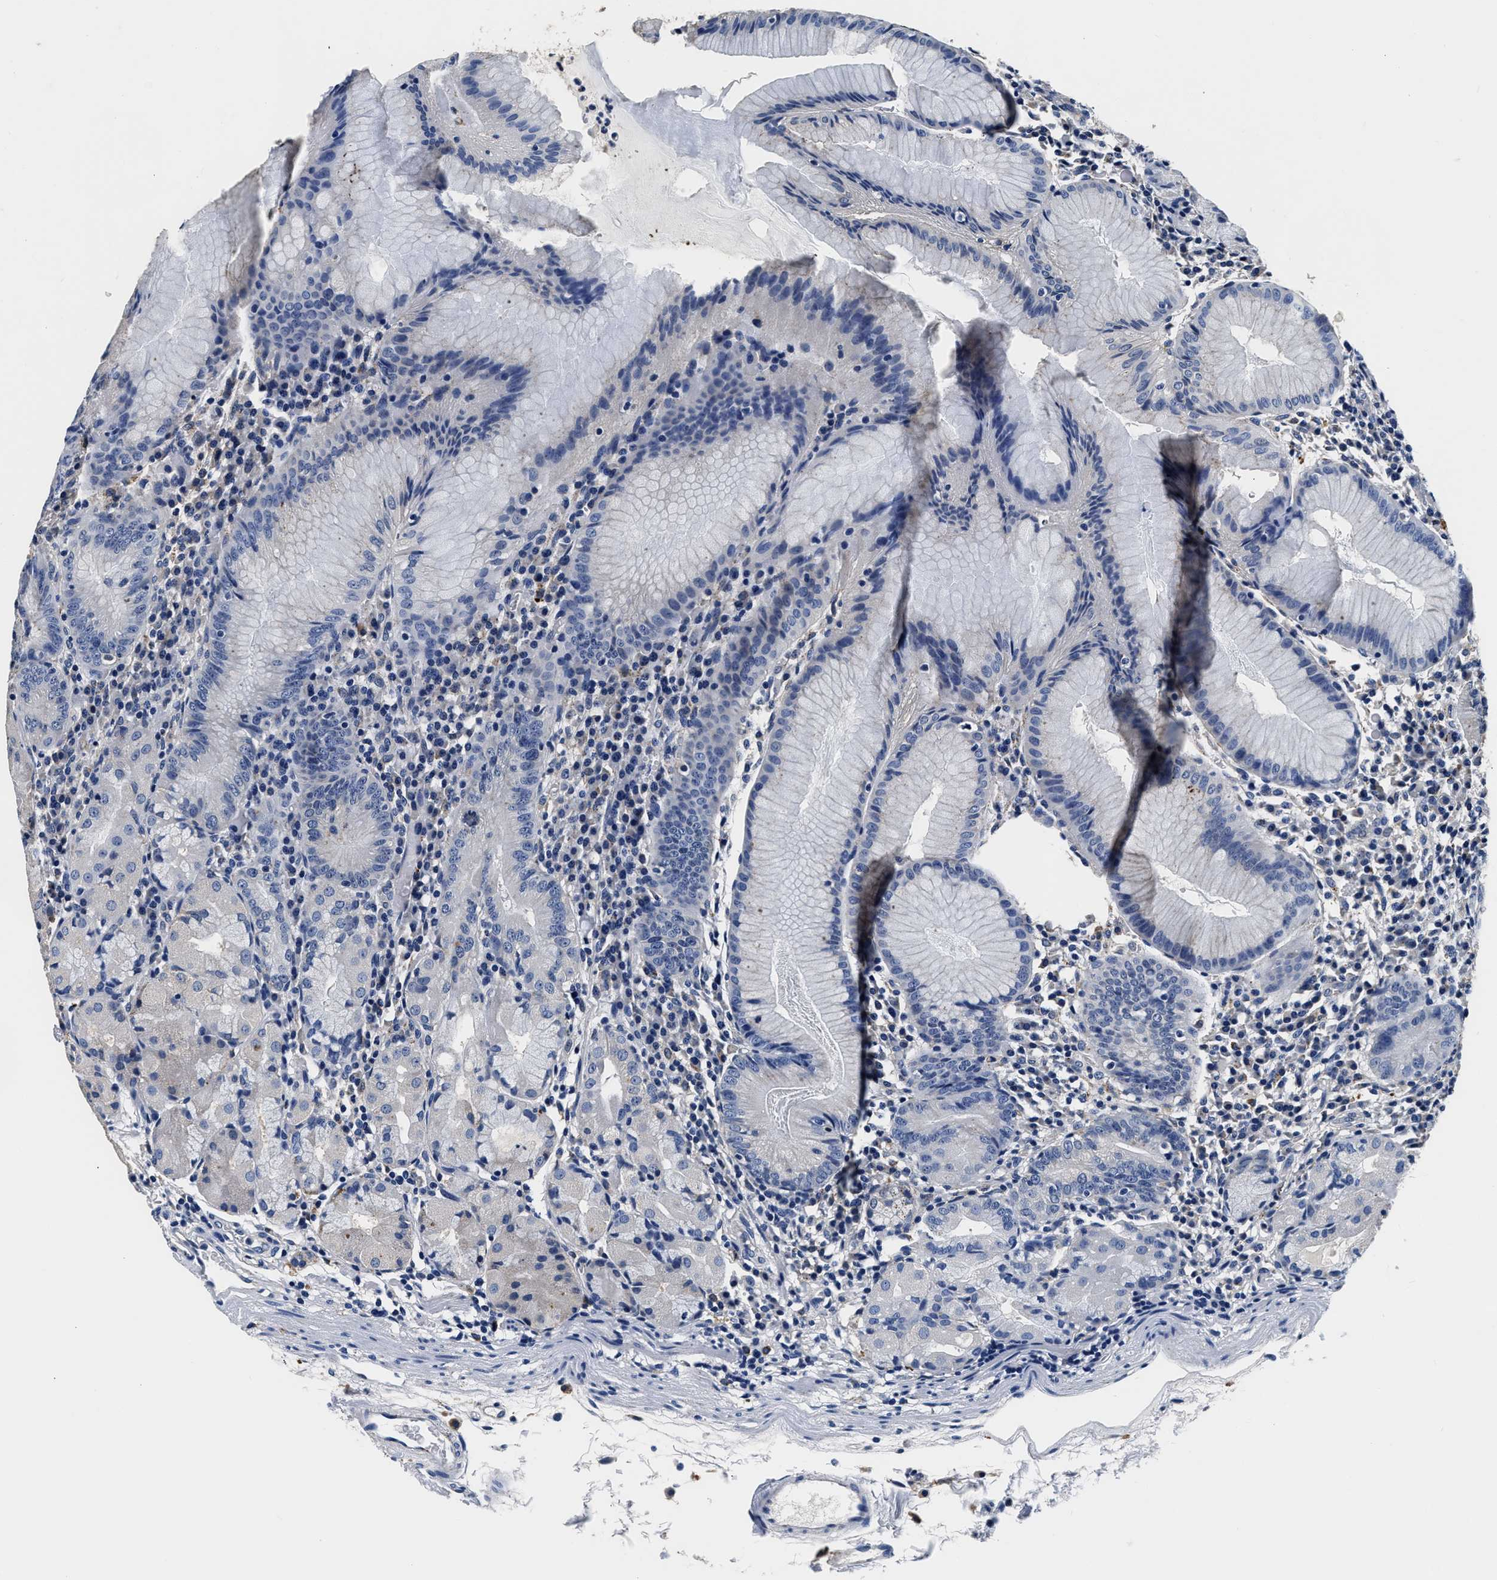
{"staining": {"intensity": "weak", "quantity": "<25%", "location": "cytoplasmic/membranous"}, "tissue": "stomach", "cell_type": "Glandular cells", "image_type": "normal", "snomed": [{"axis": "morphology", "description": "Normal tissue, NOS"}, {"axis": "topography", "description": "Stomach"}, {"axis": "topography", "description": "Stomach, lower"}], "caption": "Immunohistochemistry histopathology image of unremarkable stomach: human stomach stained with DAB (3,3'-diaminobenzidine) displays no significant protein positivity in glandular cells.", "gene": "GRN", "patient": {"sex": "female", "age": 75}}